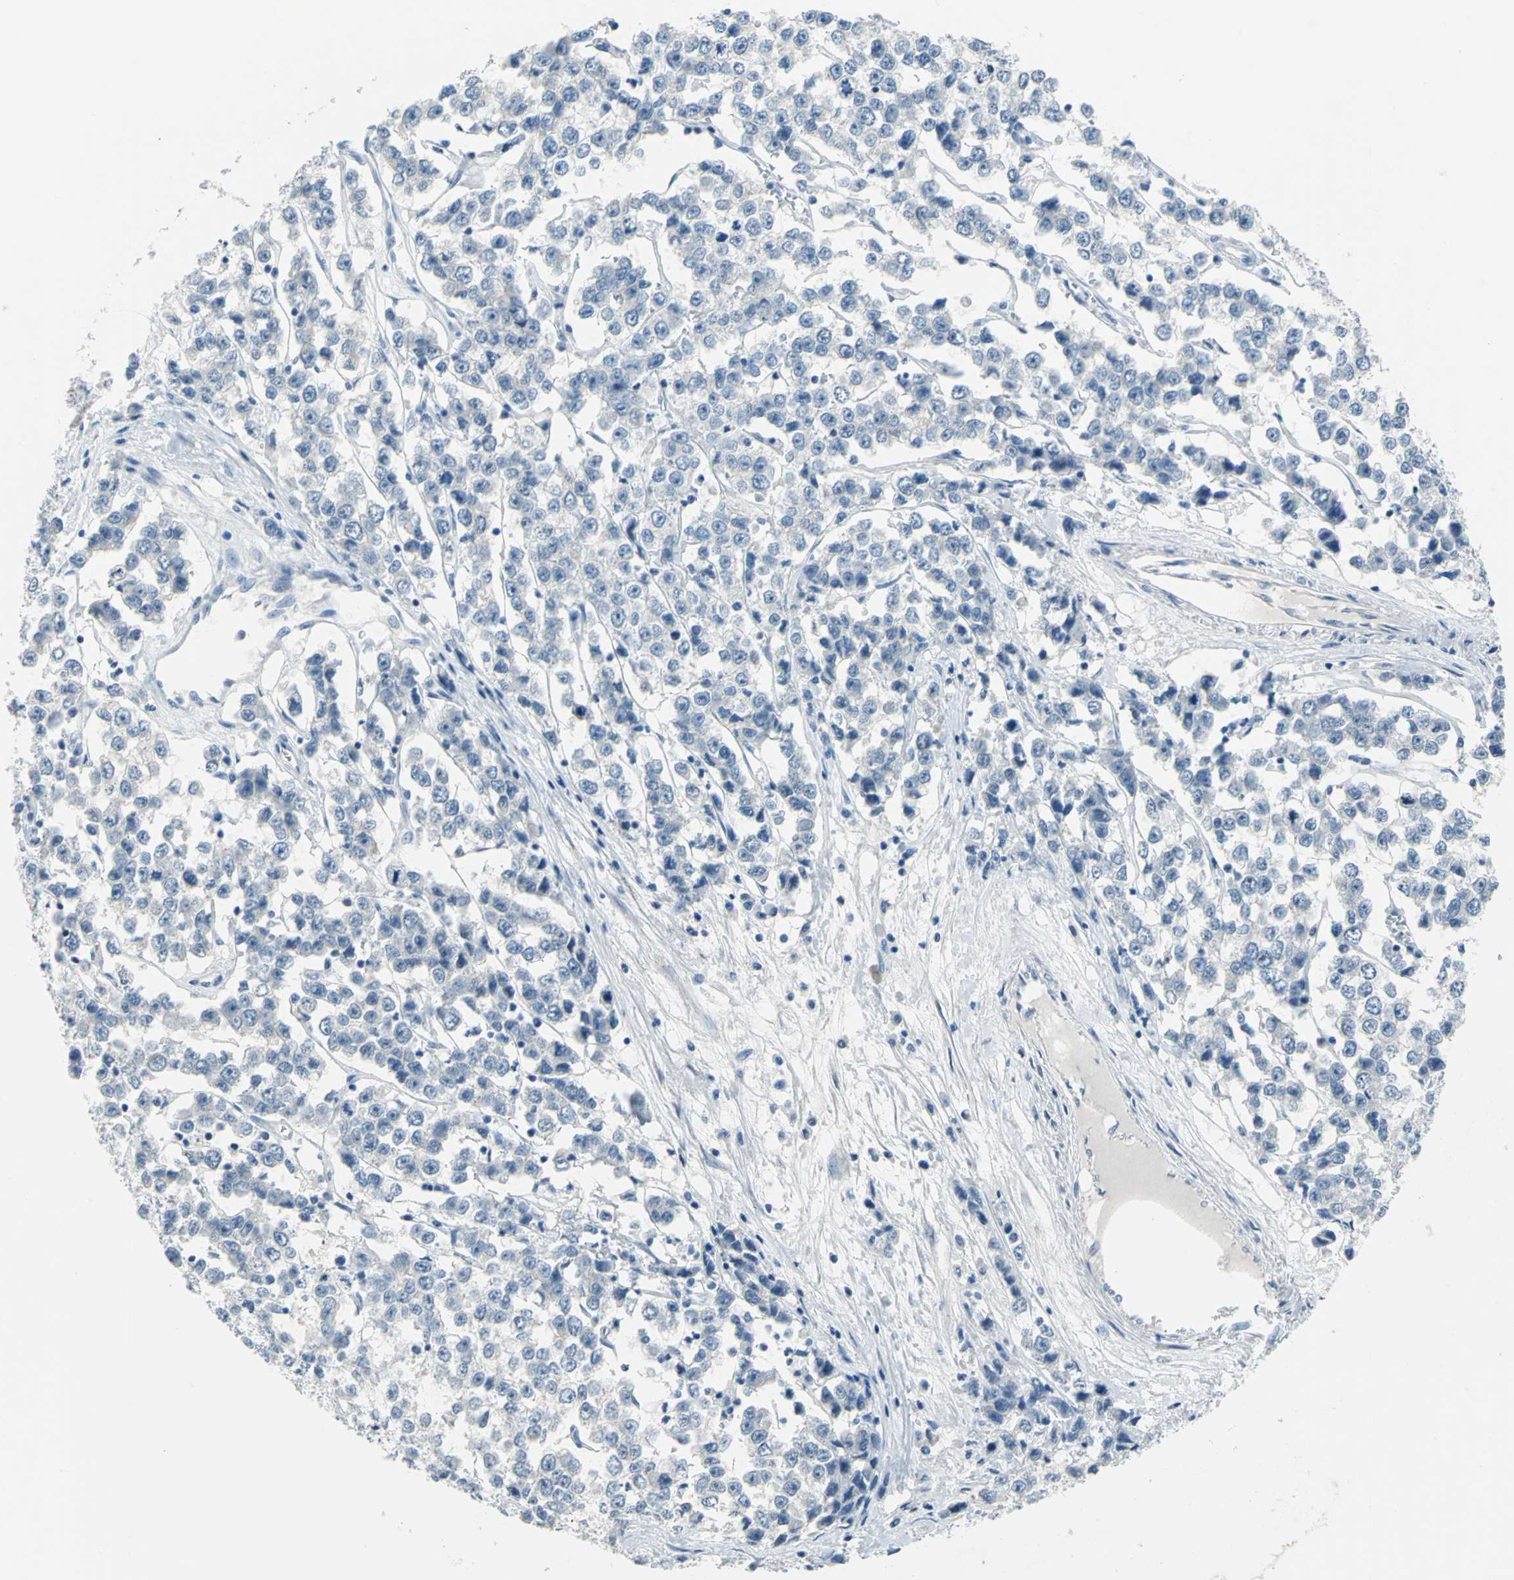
{"staining": {"intensity": "weak", "quantity": "<25%", "location": "cytoplasmic/membranous"}, "tissue": "testis cancer", "cell_type": "Tumor cells", "image_type": "cancer", "snomed": [{"axis": "morphology", "description": "Seminoma, NOS"}, {"axis": "morphology", "description": "Carcinoma, Embryonal, NOS"}, {"axis": "topography", "description": "Testis"}], "caption": "High magnification brightfield microscopy of seminoma (testis) stained with DAB (brown) and counterstained with hematoxylin (blue): tumor cells show no significant positivity.", "gene": "MUC4", "patient": {"sex": "male", "age": 52}}